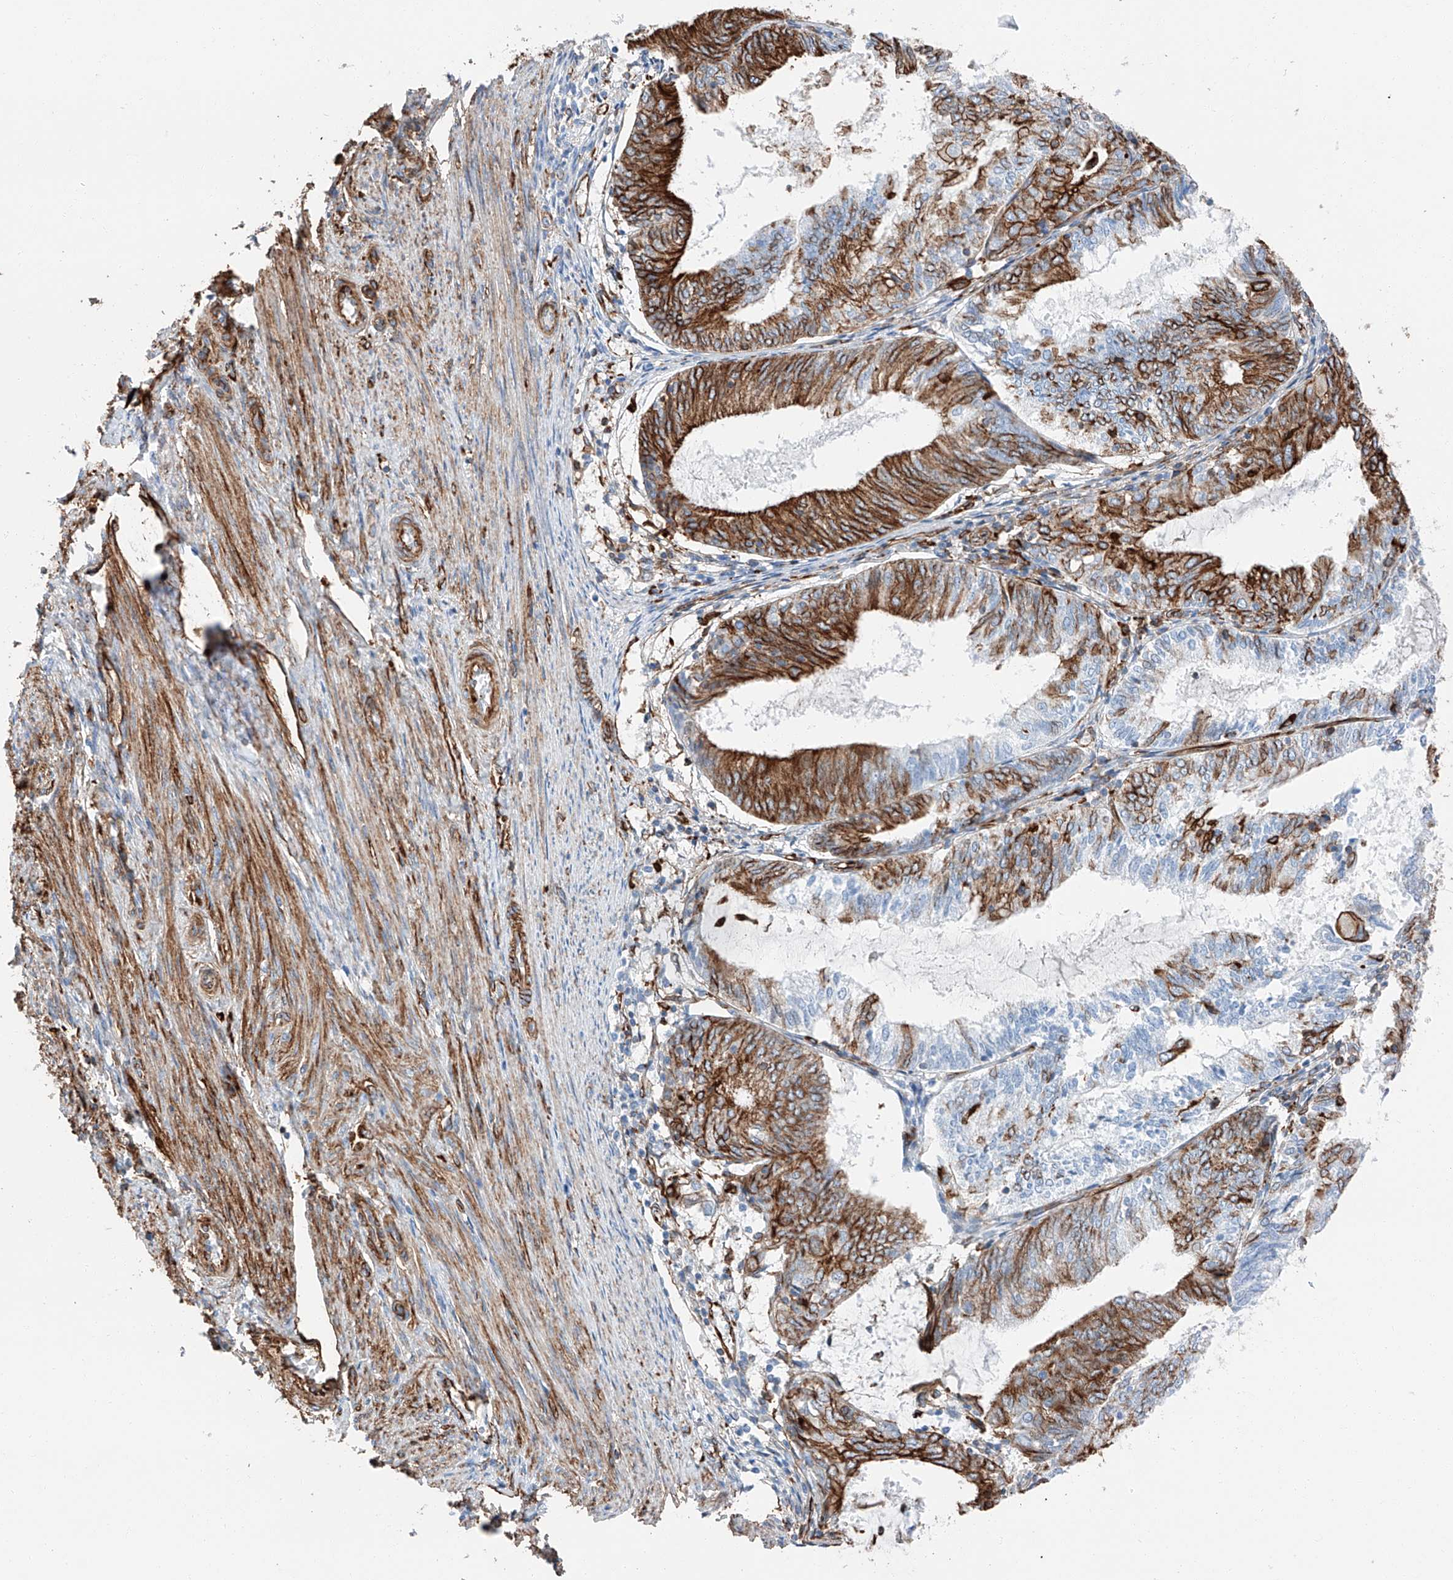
{"staining": {"intensity": "strong", "quantity": "25%-75%", "location": "cytoplasmic/membranous"}, "tissue": "endometrial cancer", "cell_type": "Tumor cells", "image_type": "cancer", "snomed": [{"axis": "morphology", "description": "Adenocarcinoma, NOS"}, {"axis": "topography", "description": "Endometrium"}], "caption": "Approximately 25%-75% of tumor cells in human endometrial adenocarcinoma demonstrate strong cytoplasmic/membranous protein staining as visualized by brown immunohistochemical staining.", "gene": "ZNF804A", "patient": {"sex": "female", "age": 81}}